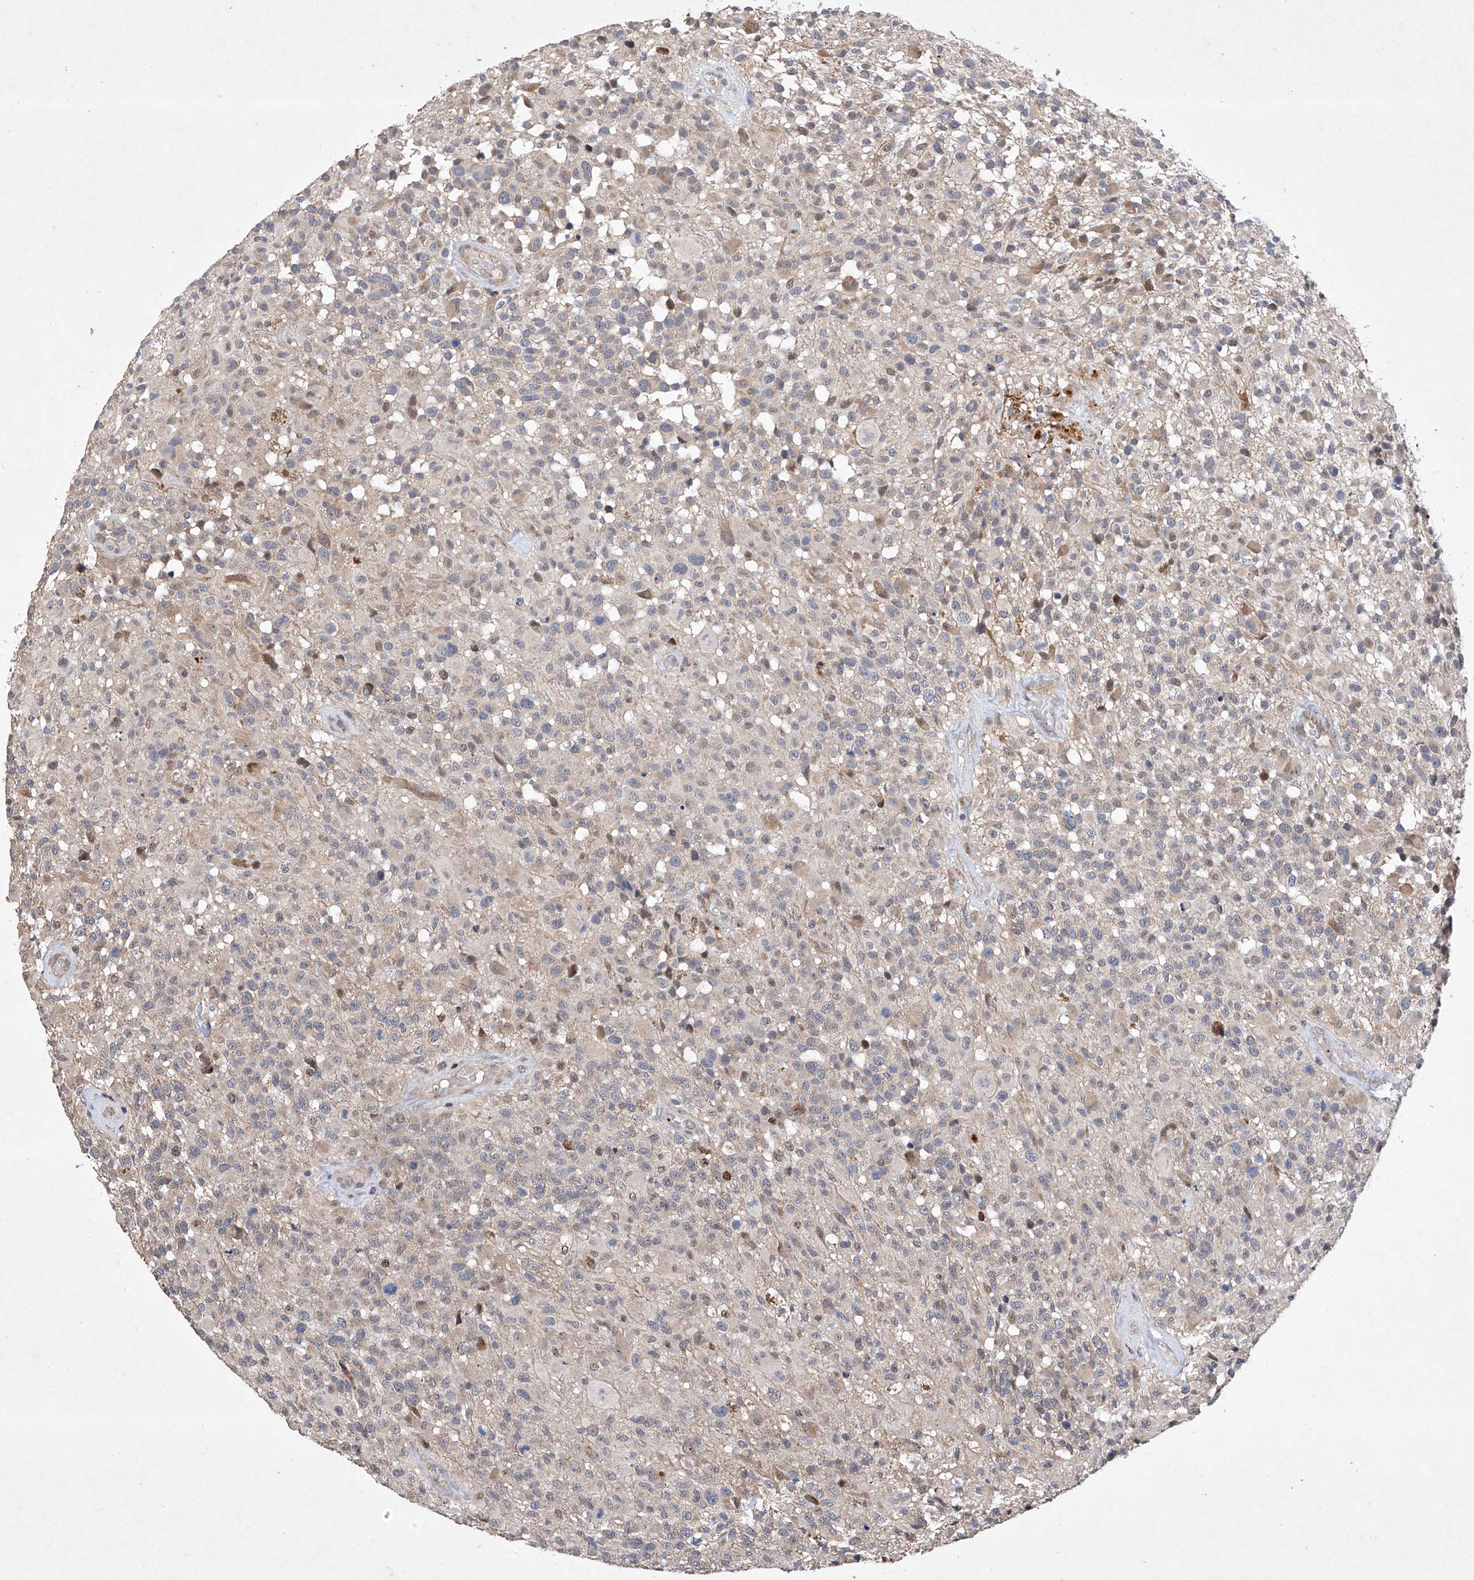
{"staining": {"intensity": "negative", "quantity": "none", "location": "none"}, "tissue": "glioma", "cell_type": "Tumor cells", "image_type": "cancer", "snomed": [{"axis": "morphology", "description": "Glioma, malignant, High grade"}, {"axis": "morphology", "description": "Glioblastoma, NOS"}, {"axis": "topography", "description": "Brain"}], "caption": "Tumor cells show no significant protein expression in glioblastoma.", "gene": "AFG1L", "patient": {"sex": "male", "age": 60}}